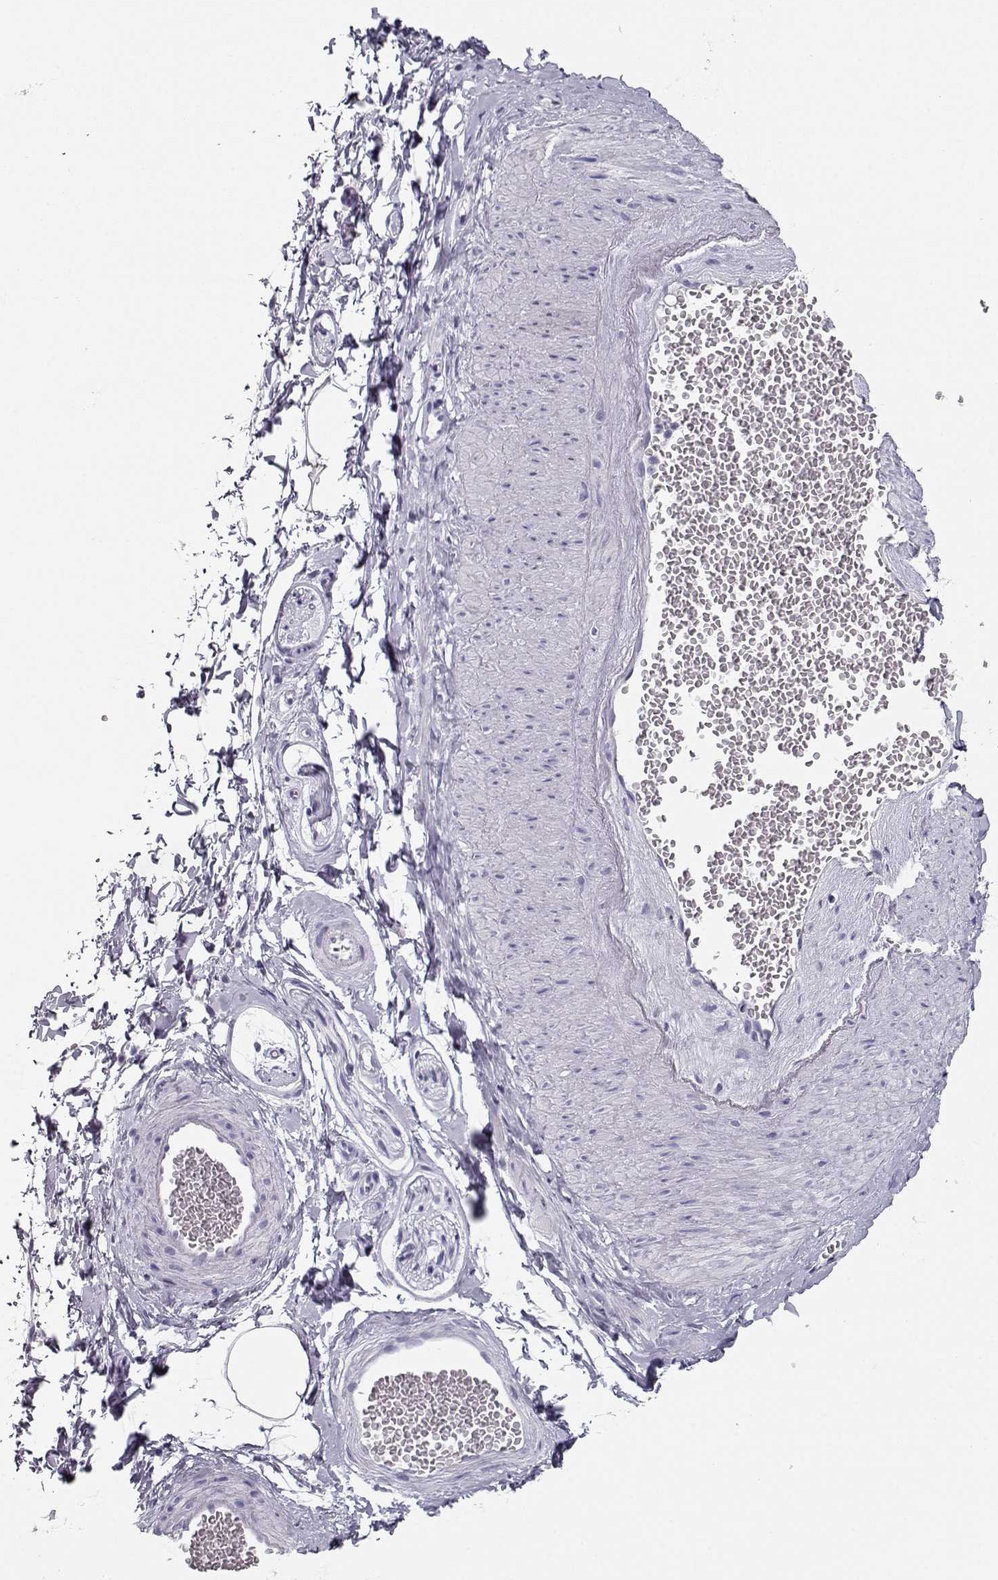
{"staining": {"intensity": "negative", "quantity": "none", "location": "none"}, "tissue": "adipose tissue", "cell_type": "Adipocytes", "image_type": "normal", "snomed": [{"axis": "morphology", "description": "Normal tissue, NOS"}, {"axis": "topography", "description": "Smooth muscle"}, {"axis": "topography", "description": "Peripheral nerve tissue"}], "caption": "Normal adipose tissue was stained to show a protein in brown. There is no significant staining in adipocytes.", "gene": "MAGEC1", "patient": {"sex": "male", "age": 22}}